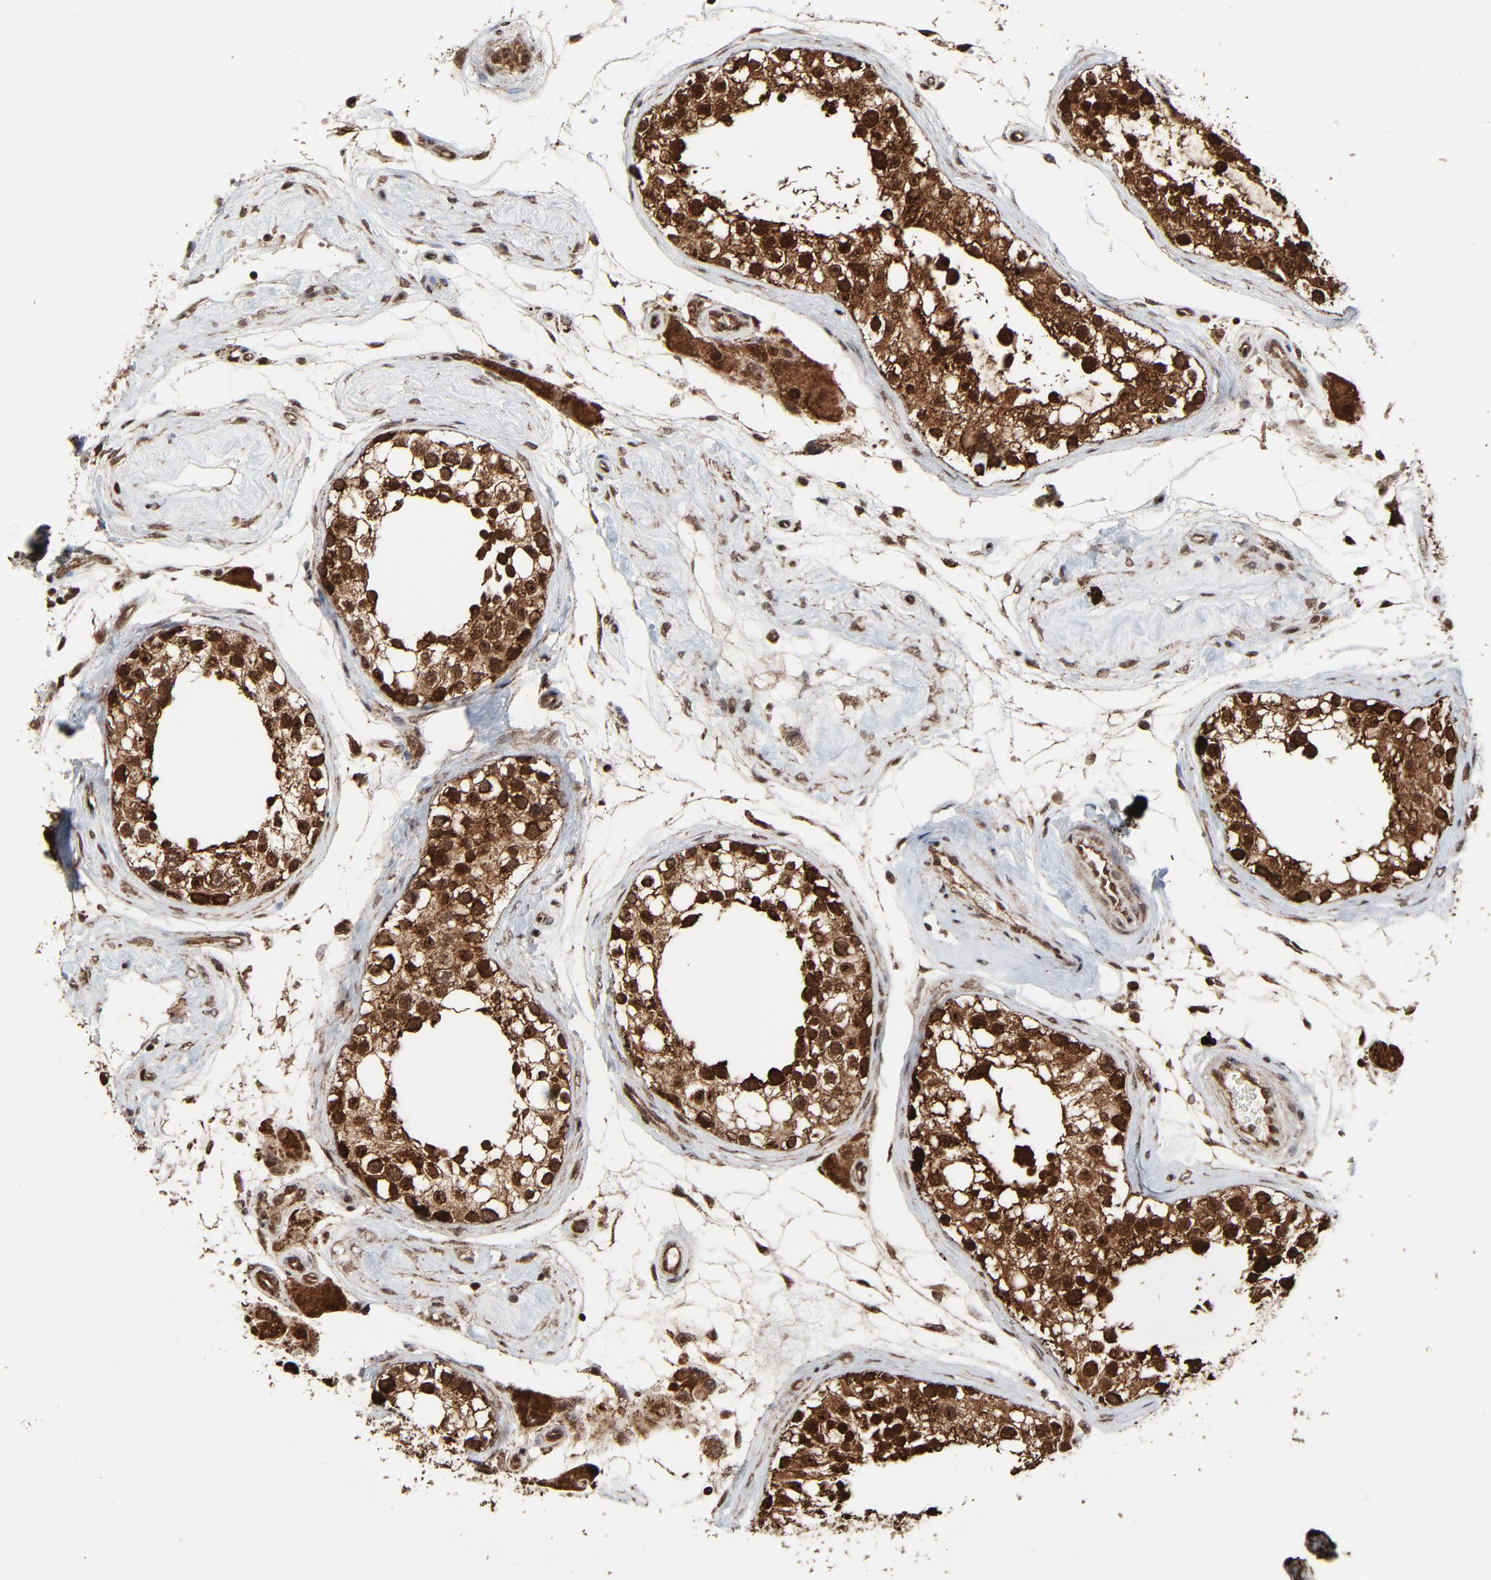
{"staining": {"intensity": "strong", "quantity": ">75%", "location": "cytoplasmic/membranous,nuclear"}, "tissue": "testis", "cell_type": "Cells in seminiferous ducts", "image_type": "normal", "snomed": [{"axis": "morphology", "description": "Normal tissue, NOS"}, {"axis": "topography", "description": "Testis"}], "caption": "Normal testis reveals strong cytoplasmic/membranous,nuclear expression in about >75% of cells in seminiferous ducts, visualized by immunohistochemistry.", "gene": "RHOJ", "patient": {"sex": "male", "age": 68}}